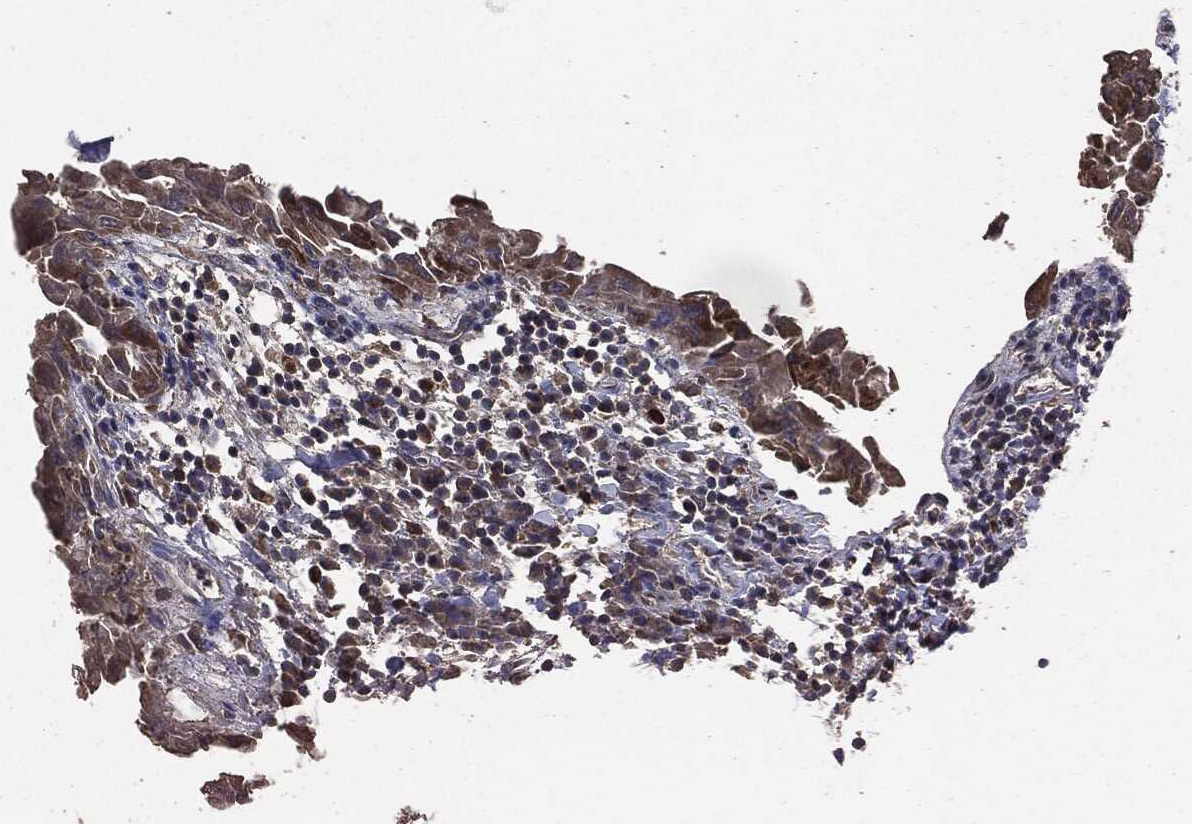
{"staining": {"intensity": "strong", "quantity": "<25%", "location": "cytoplasmic/membranous"}, "tissue": "thyroid cancer", "cell_type": "Tumor cells", "image_type": "cancer", "snomed": [{"axis": "morphology", "description": "Papillary adenocarcinoma, NOS"}, {"axis": "topography", "description": "Thyroid gland"}], "caption": "Protein expression analysis of human thyroid cancer reveals strong cytoplasmic/membranous positivity in about <25% of tumor cells. (DAB (3,3'-diaminobenzidine) IHC with brightfield microscopy, high magnification).", "gene": "STK3", "patient": {"sex": "female", "age": 37}}